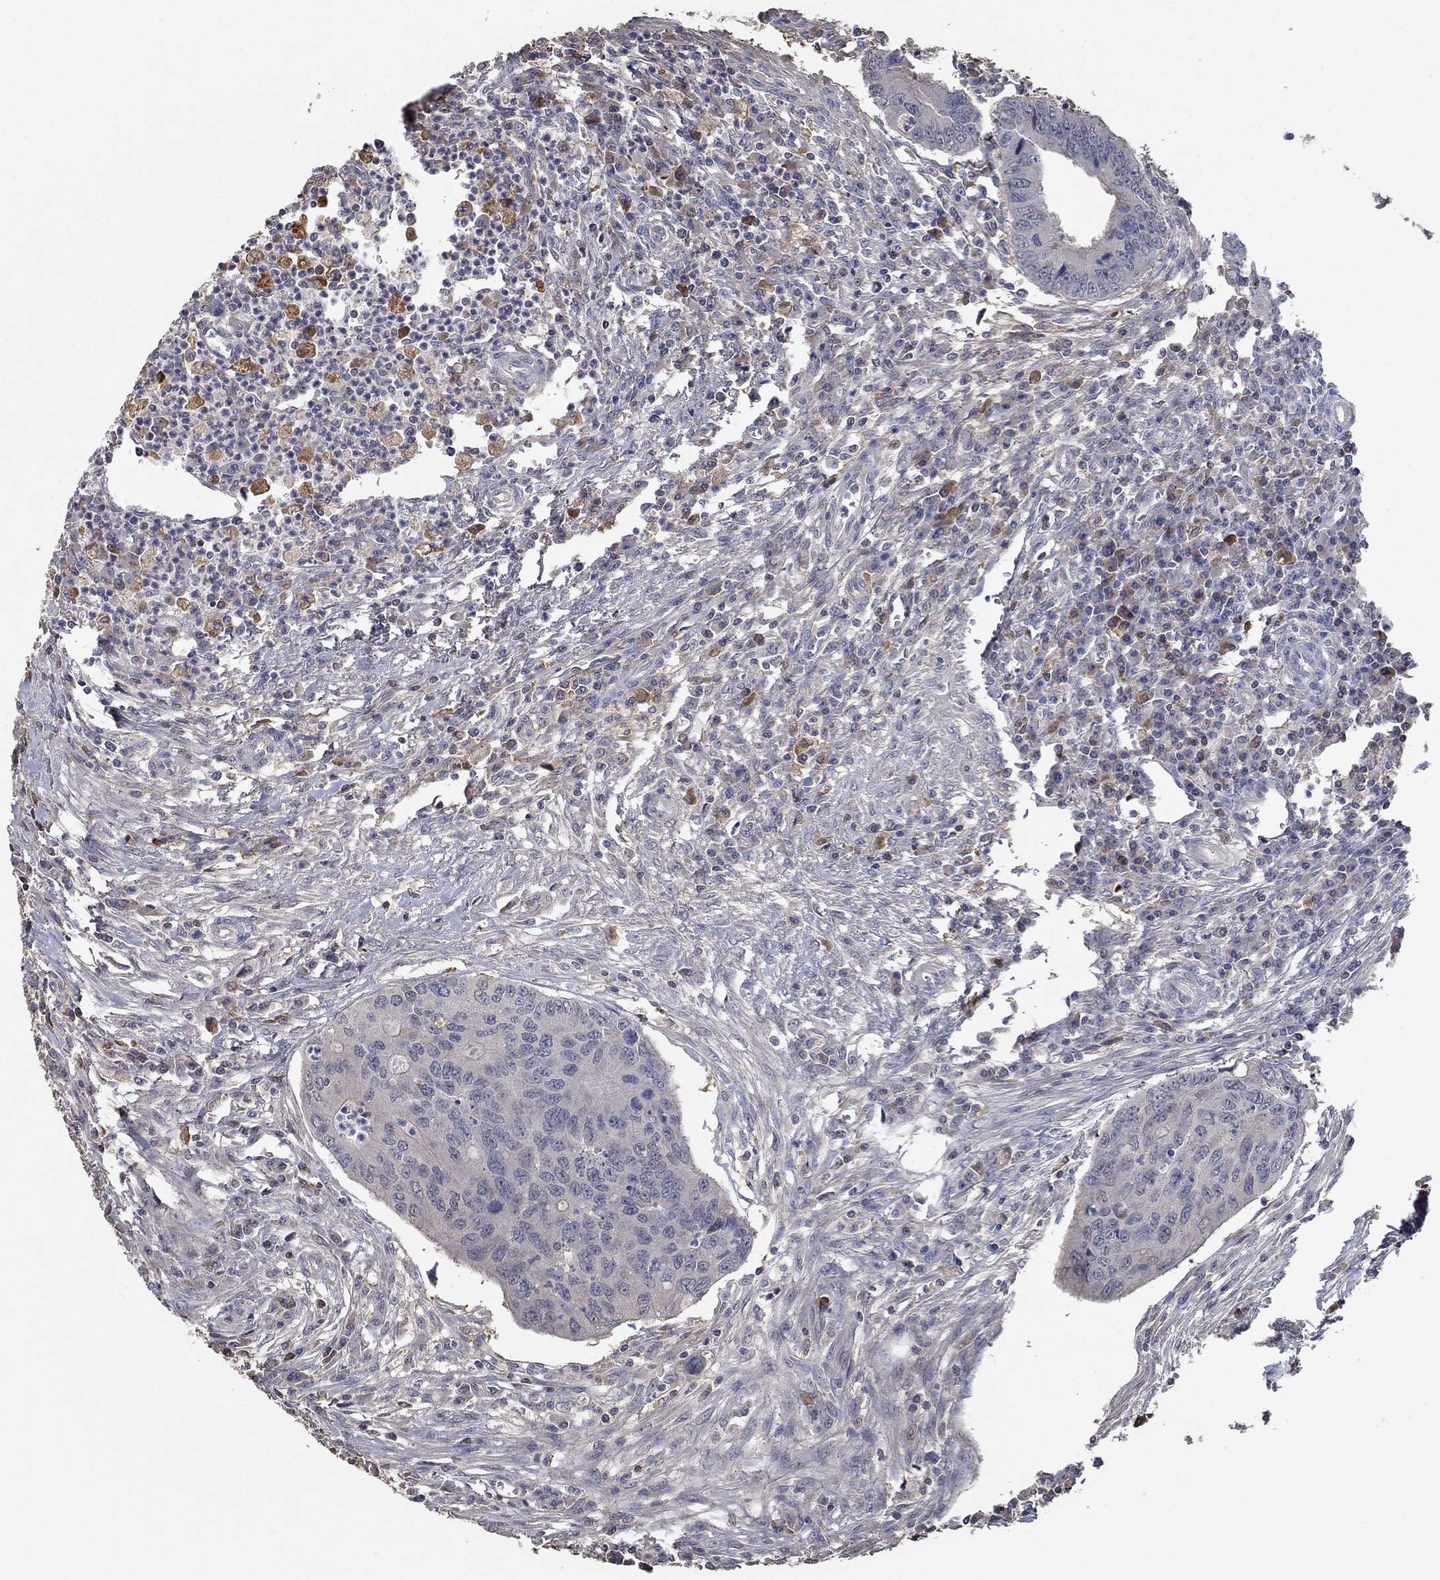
{"staining": {"intensity": "negative", "quantity": "none", "location": "none"}, "tissue": "colorectal cancer", "cell_type": "Tumor cells", "image_type": "cancer", "snomed": [{"axis": "morphology", "description": "Adenocarcinoma, NOS"}, {"axis": "topography", "description": "Colon"}], "caption": "Histopathology image shows no protein staining in tumor cells of colorectal cancer tissue.", "gene": "IL10", "patient": {"sex": "male", "age": 53}}